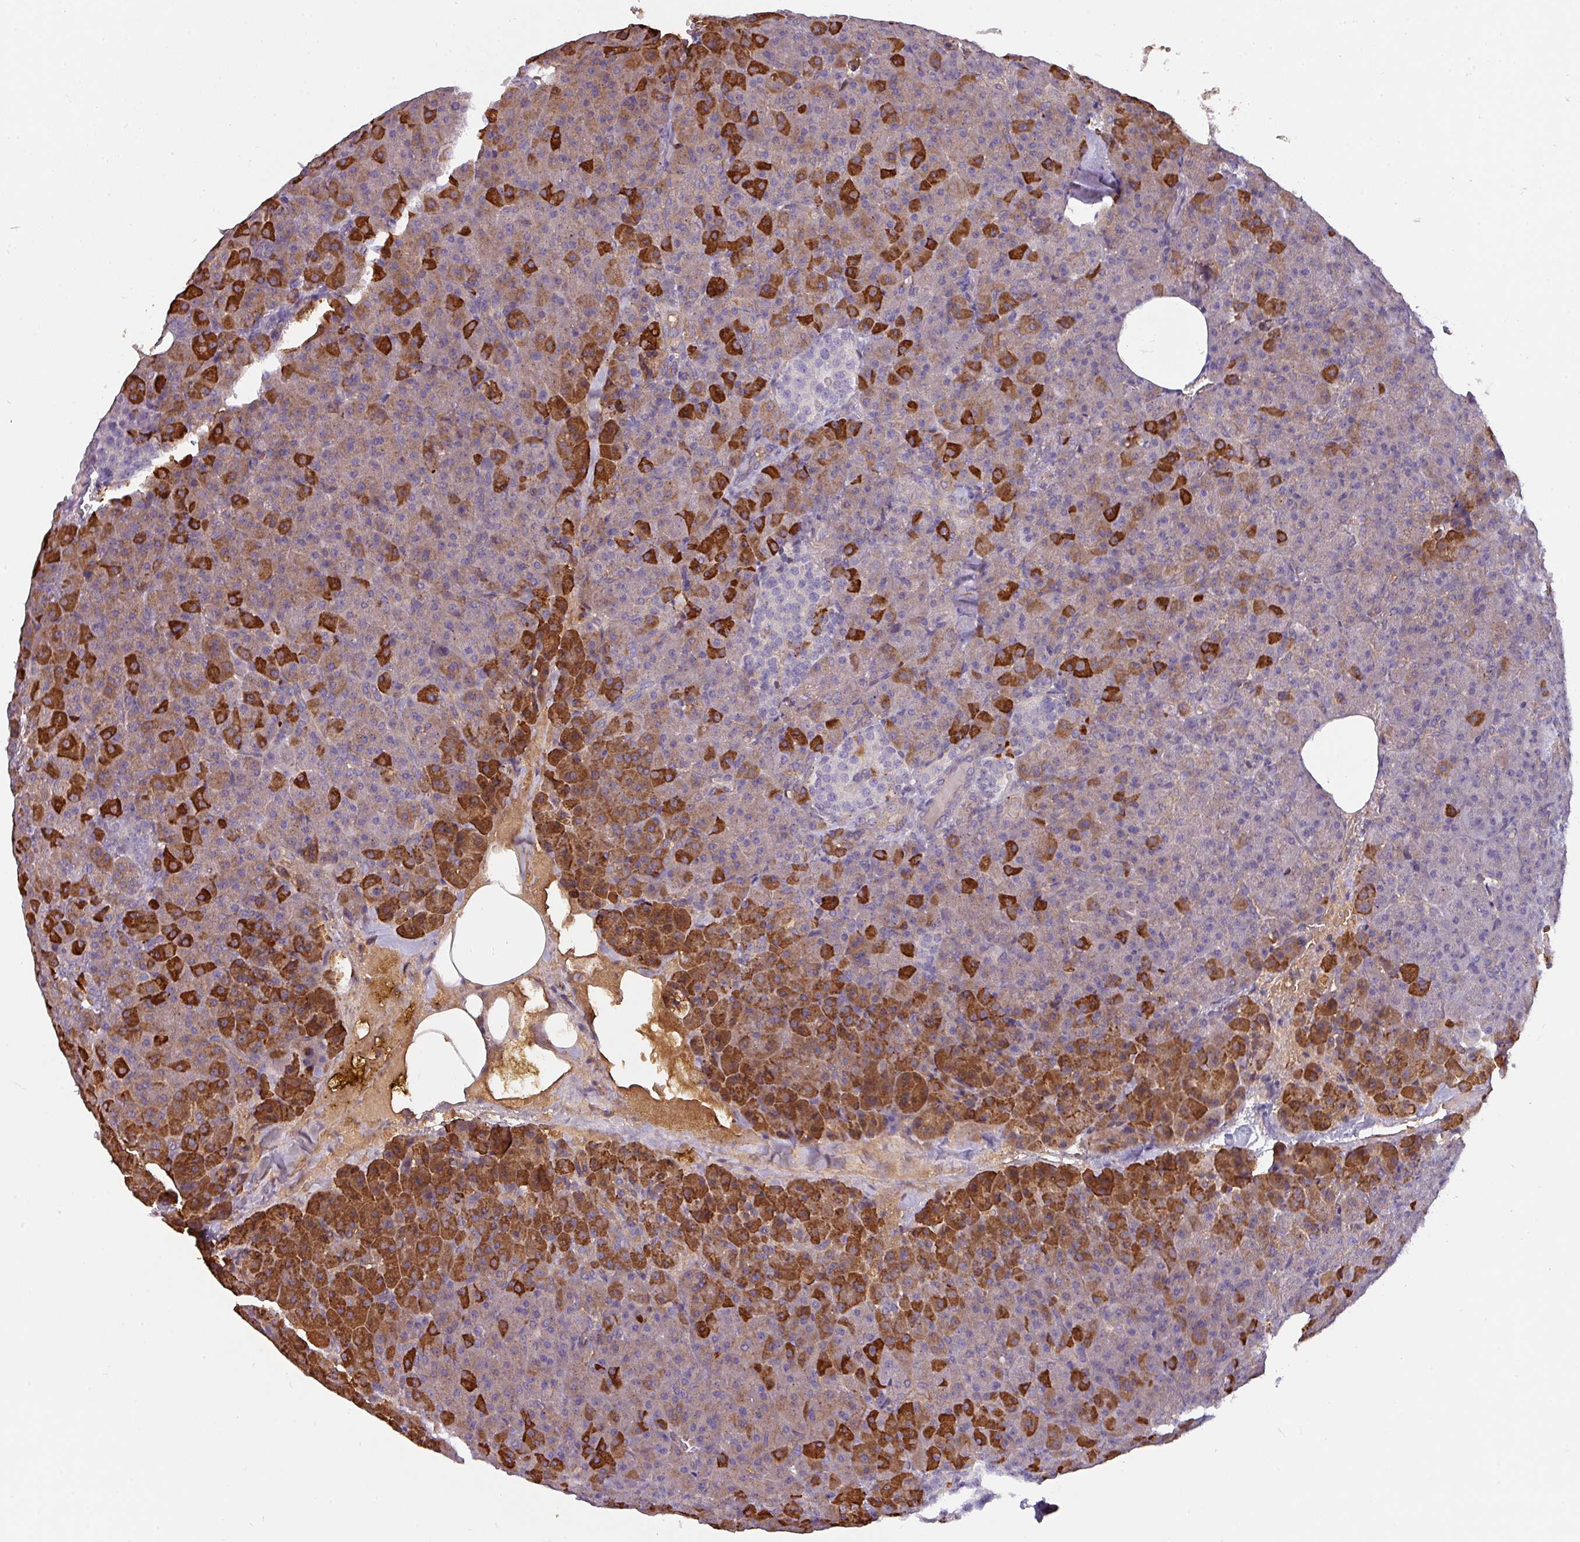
{"staining": {"intensity": "strong", "quantity": "25%-75%", "location": "cytoplasmic/membranous"}, "tissue": "pancreas", "cell_type": "Exocrine glandular cells", "image_type": "normal", "snomed": [{"axis": "morphology", "description": "Normal tissue, NOS"}, {"axis": "topography", "description": "Pancreas"}], "caption": "IHC image of benign human pancreas stained for a protein (brown), which displays high levels of strong cytoplasmic/membranous positivity in about 25%-75% of exocrine glandular cells.", "gene": "BUD23", "patient": {"sex": "female", "age": 74}}